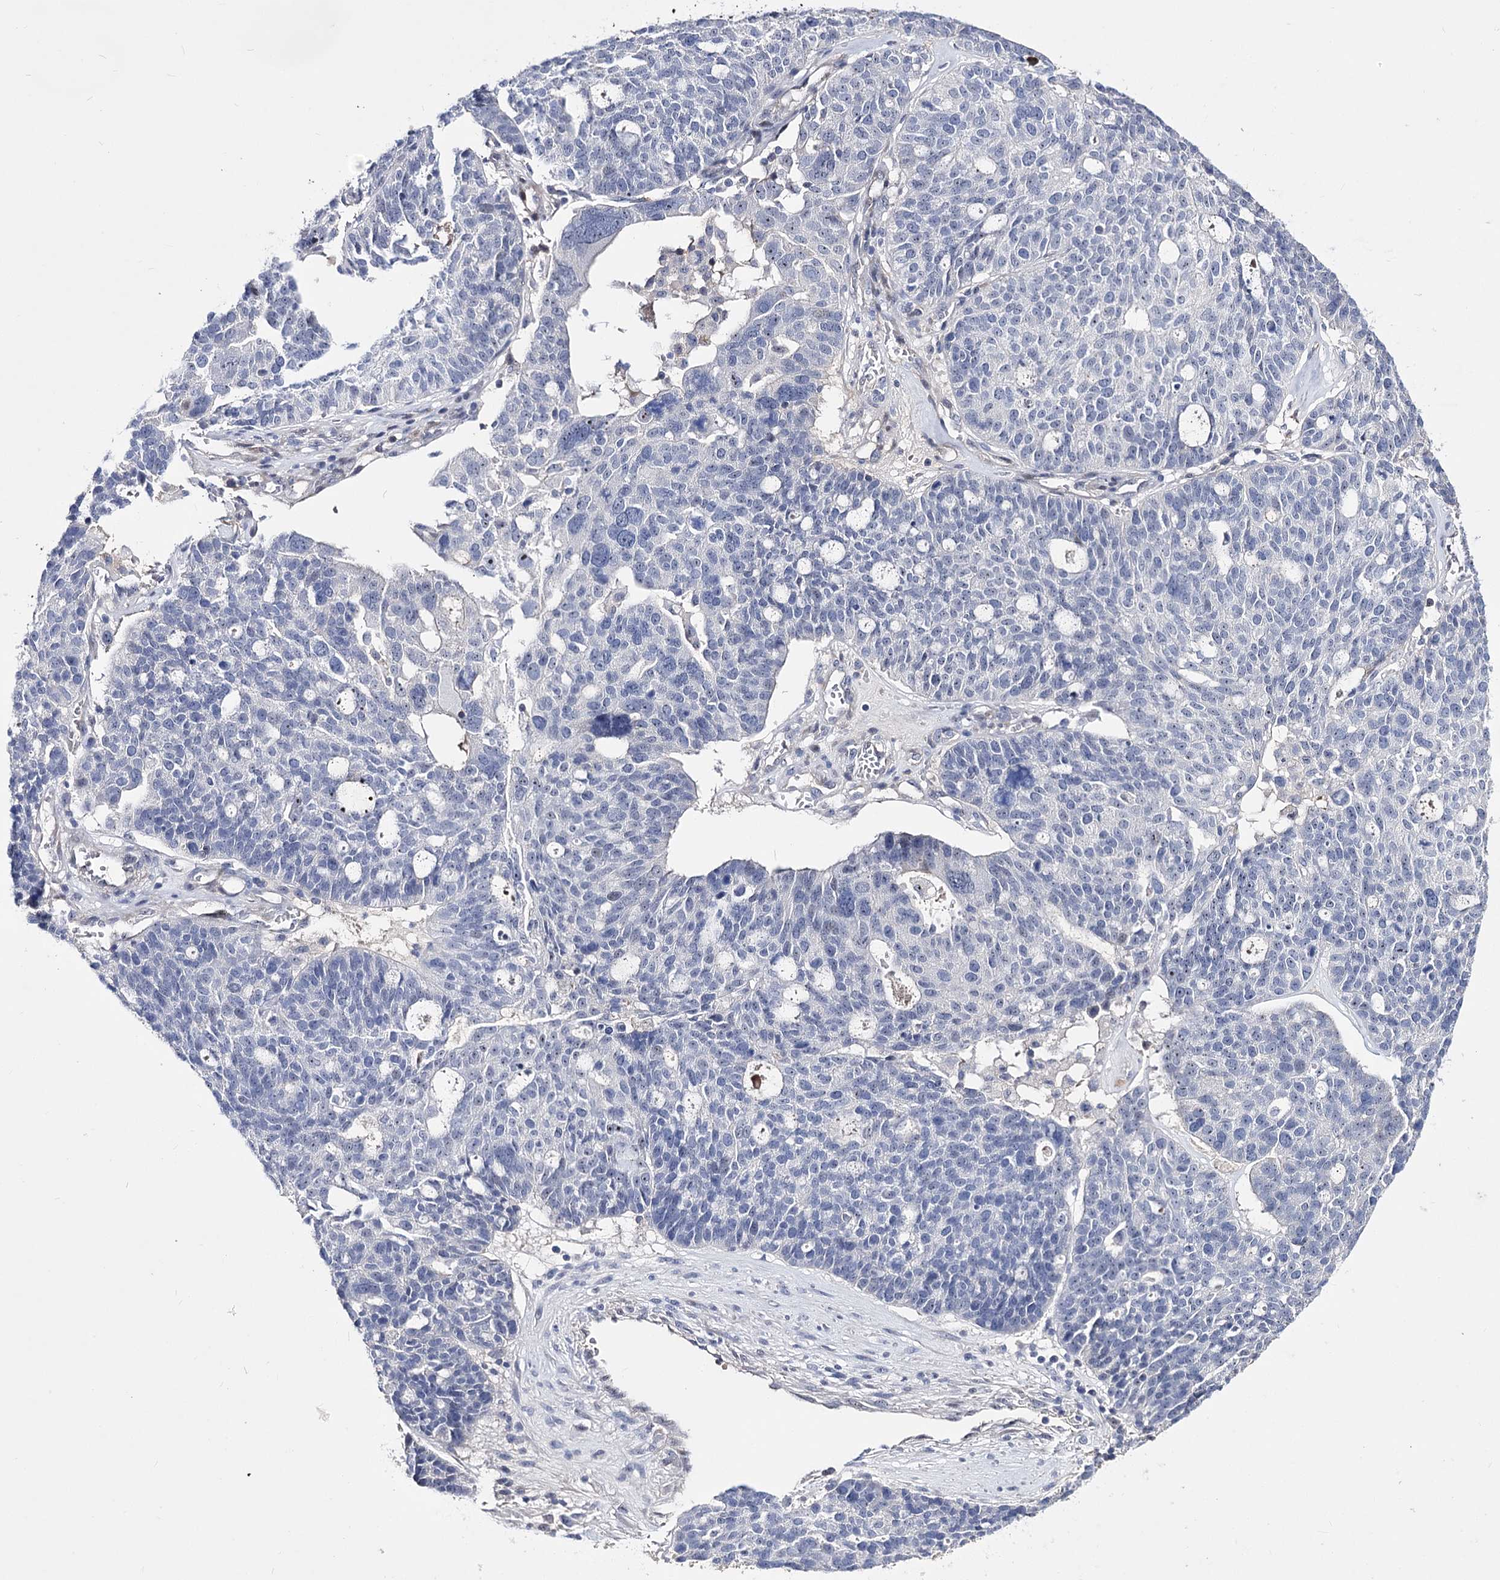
{"staining": {"intensity": "negative", "quantity": "none", "location": "none"}, "tissue": "ovarian cancer", "cell_type": "Tumor cells", "image_type": "cancer", "snomed": [{"axis": "morphology", "description": "Cystadenocarcinoma, serous, NOS"}, {"axis": "topography", "description": "Ovary"}], "caption": "Human ovarian serous cystadenocarcinoma stained for a protein using IHC demonstrates no staining in tumor cells.", "gene": "PCGF5", "patient": {"sex": "female", "age": 59}}